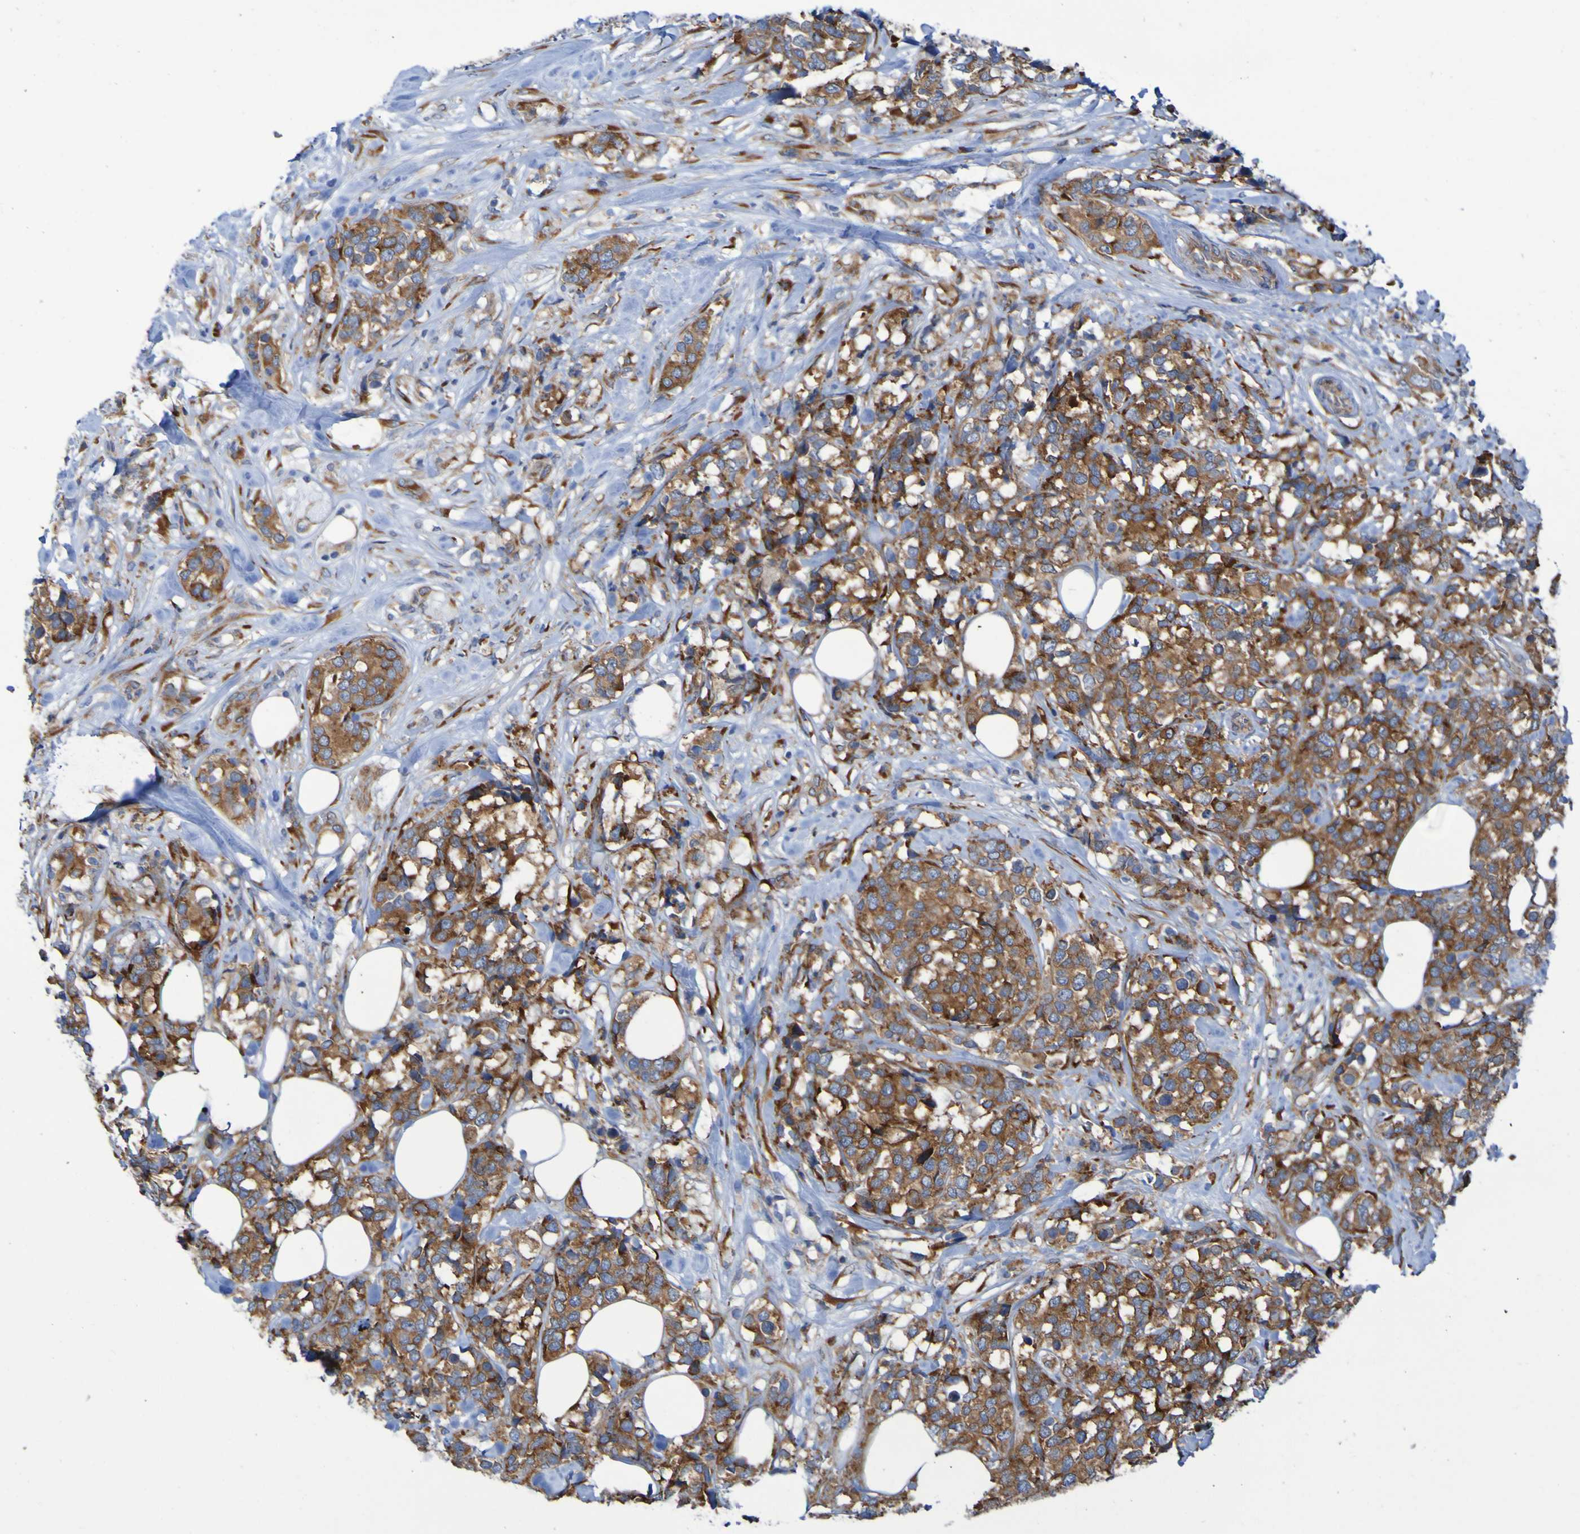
{"staining": {"intensity": "strong", "quantity": ">75%", "location": "cytoplasmic/membranous"}, "tissue": "breast cancer", "cell_type": "Tumor cells", "image_type": "cancer", "snomed": [{"axis": "morphology", "description": "Lobular carcinoma"}, {"axis": "topography", "description": "Breast"}], "caption": "Brown immunohistochemical staining in human breast cancer (lobular carcinoma) shows strong cytoplasmic/membranous staining in approximately >75% of tumor cells.", "gene": "FKBP3", "patient": {"sex": "female", "age": 59}}